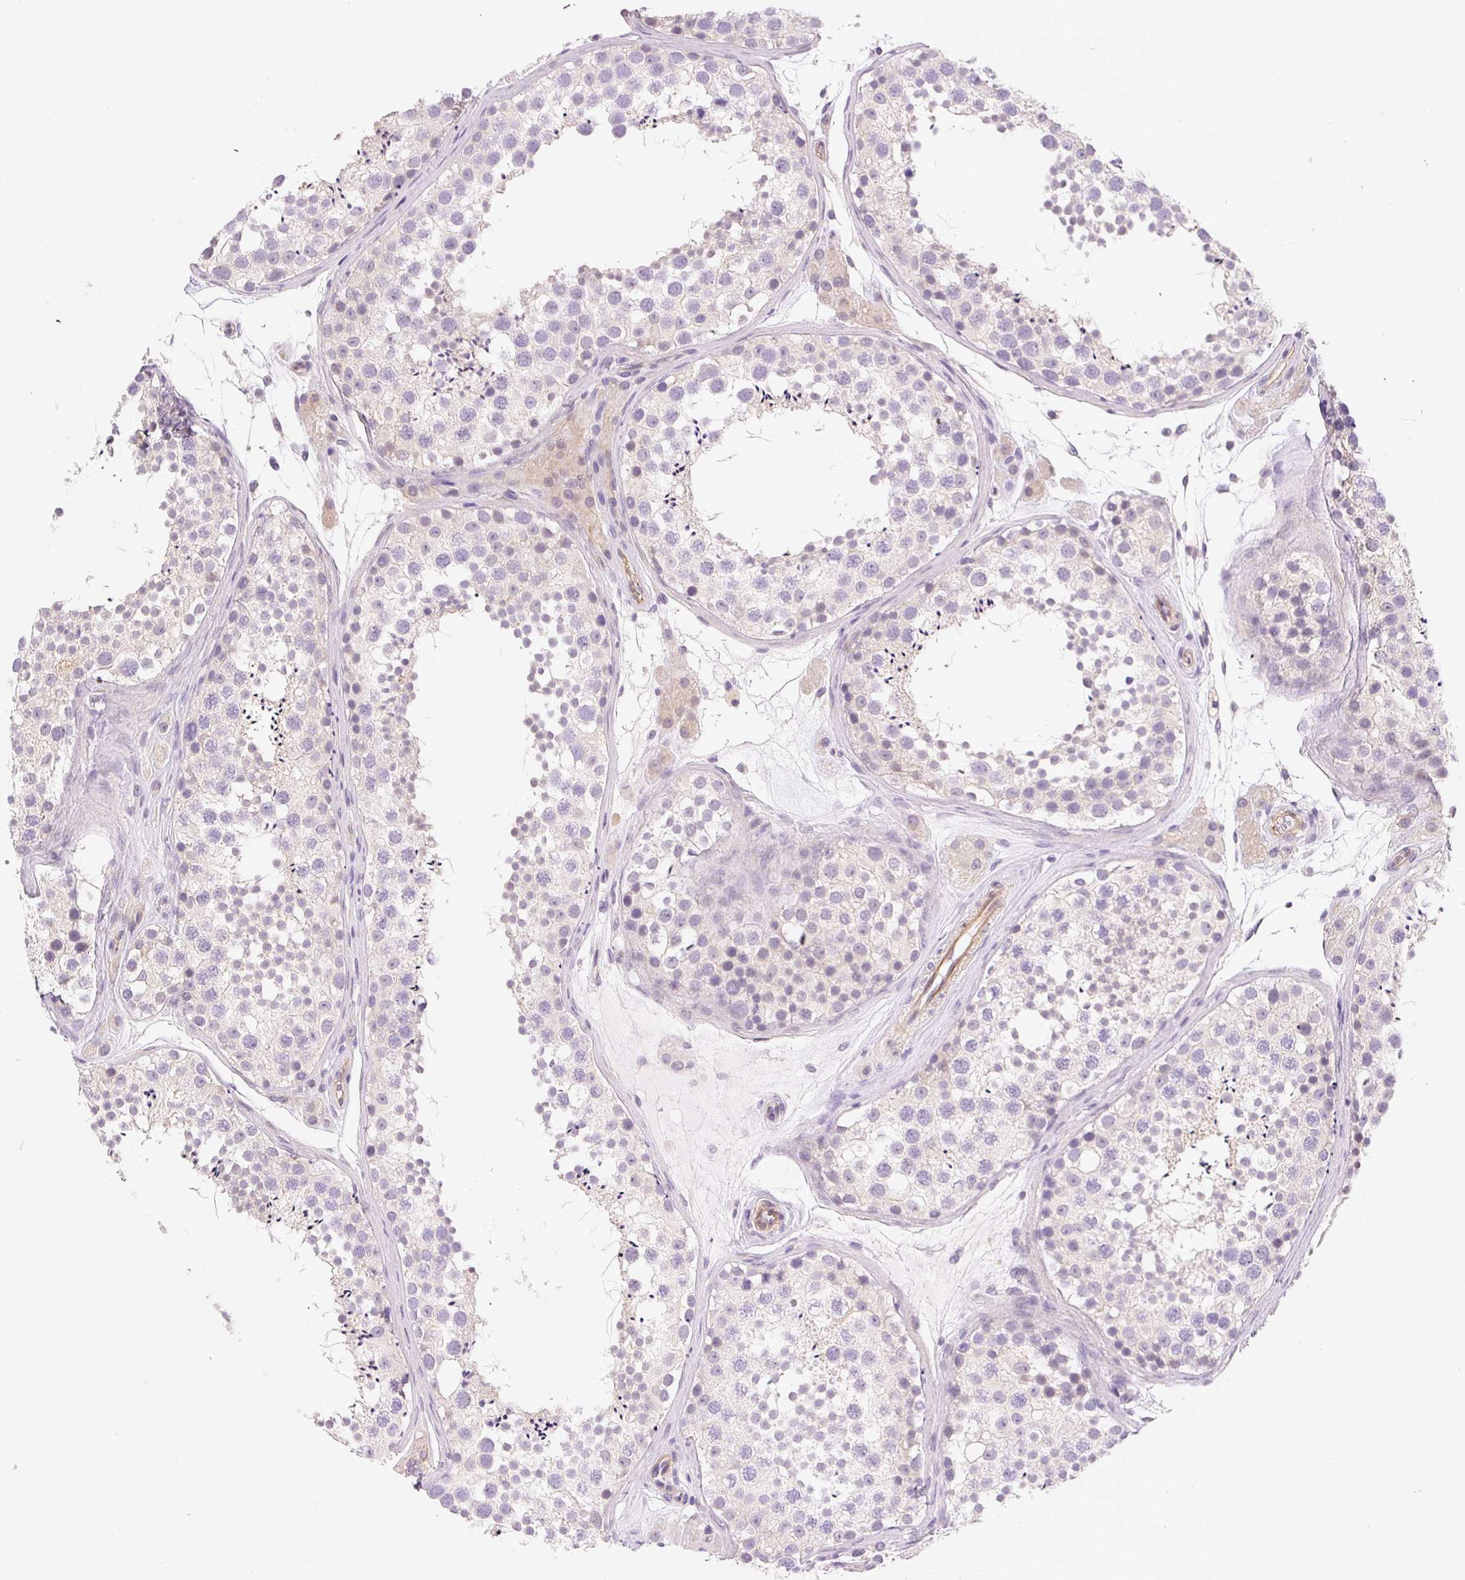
{"staining": {"intensity": "negative", "quantity": "none", "location": "none"}, "tissue": "testis", "cell_type": "Cells in seminiferous ducts", "image_type": "normal", "snomed": [{"axis": "morphology", "description": "Normal tissue, NOS"}, {"axis": "topography", "description": "Testis"}], "caption": "Protein analysis of normal testis reveals no significant staining in cells in seminiferous ducts.", "gene": "CSN1S1", "patient": {"sex": "male", "age": 41}}